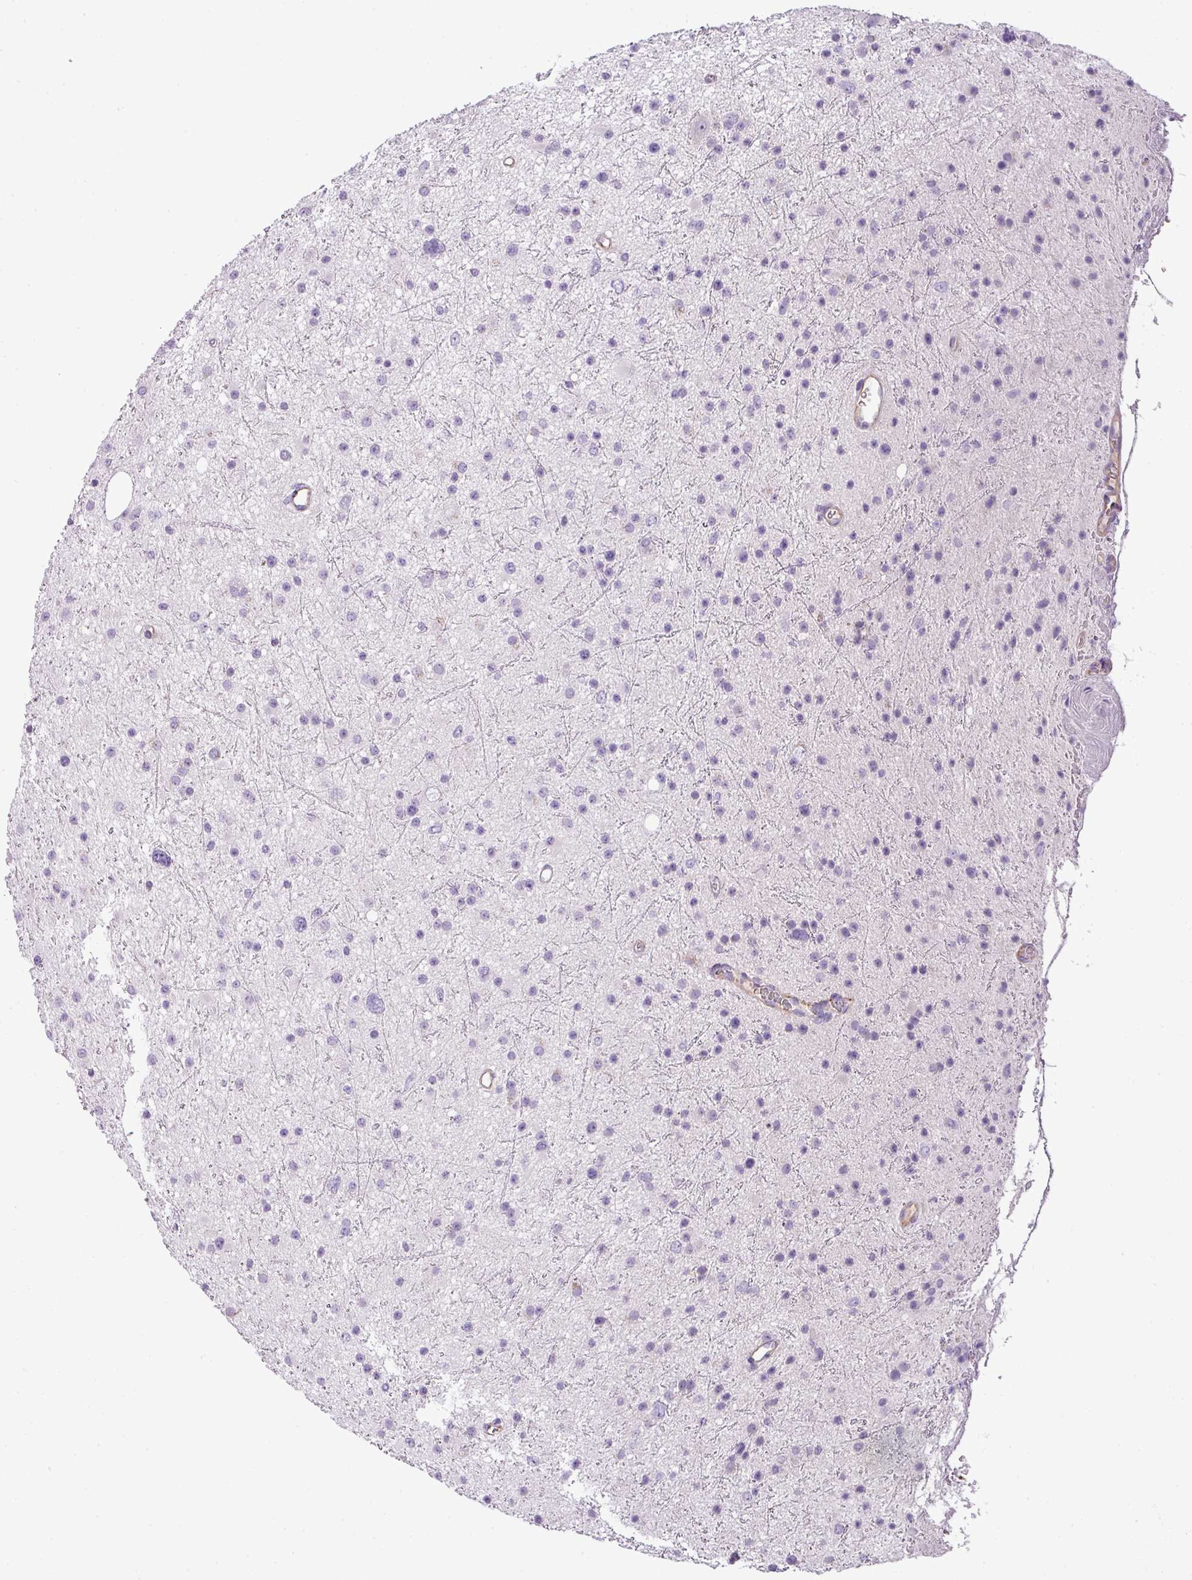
{"staining": {"intensity": "negative", "quantity": "none", "location": "none"}, "tissue": "glioma", "cell_type": "Tumor cells", "image_type": "cancer", "snomed": [{"axis": "morphology", "description": "Glioma, malignant, Low grade"}, {"axis": "topography", "description": "Cerebral cortex"}], "caption": "Malignant glioma (low-grade) was stained to show a protein in brown. There is no significant positivity in tumor cells. (DAB (3,3'-diaminobenzidine) immunohistochemistry (IHC), high magnification).", "gene": "ENSG00000273748", "patient": {"sex": "female", "age": 39}}